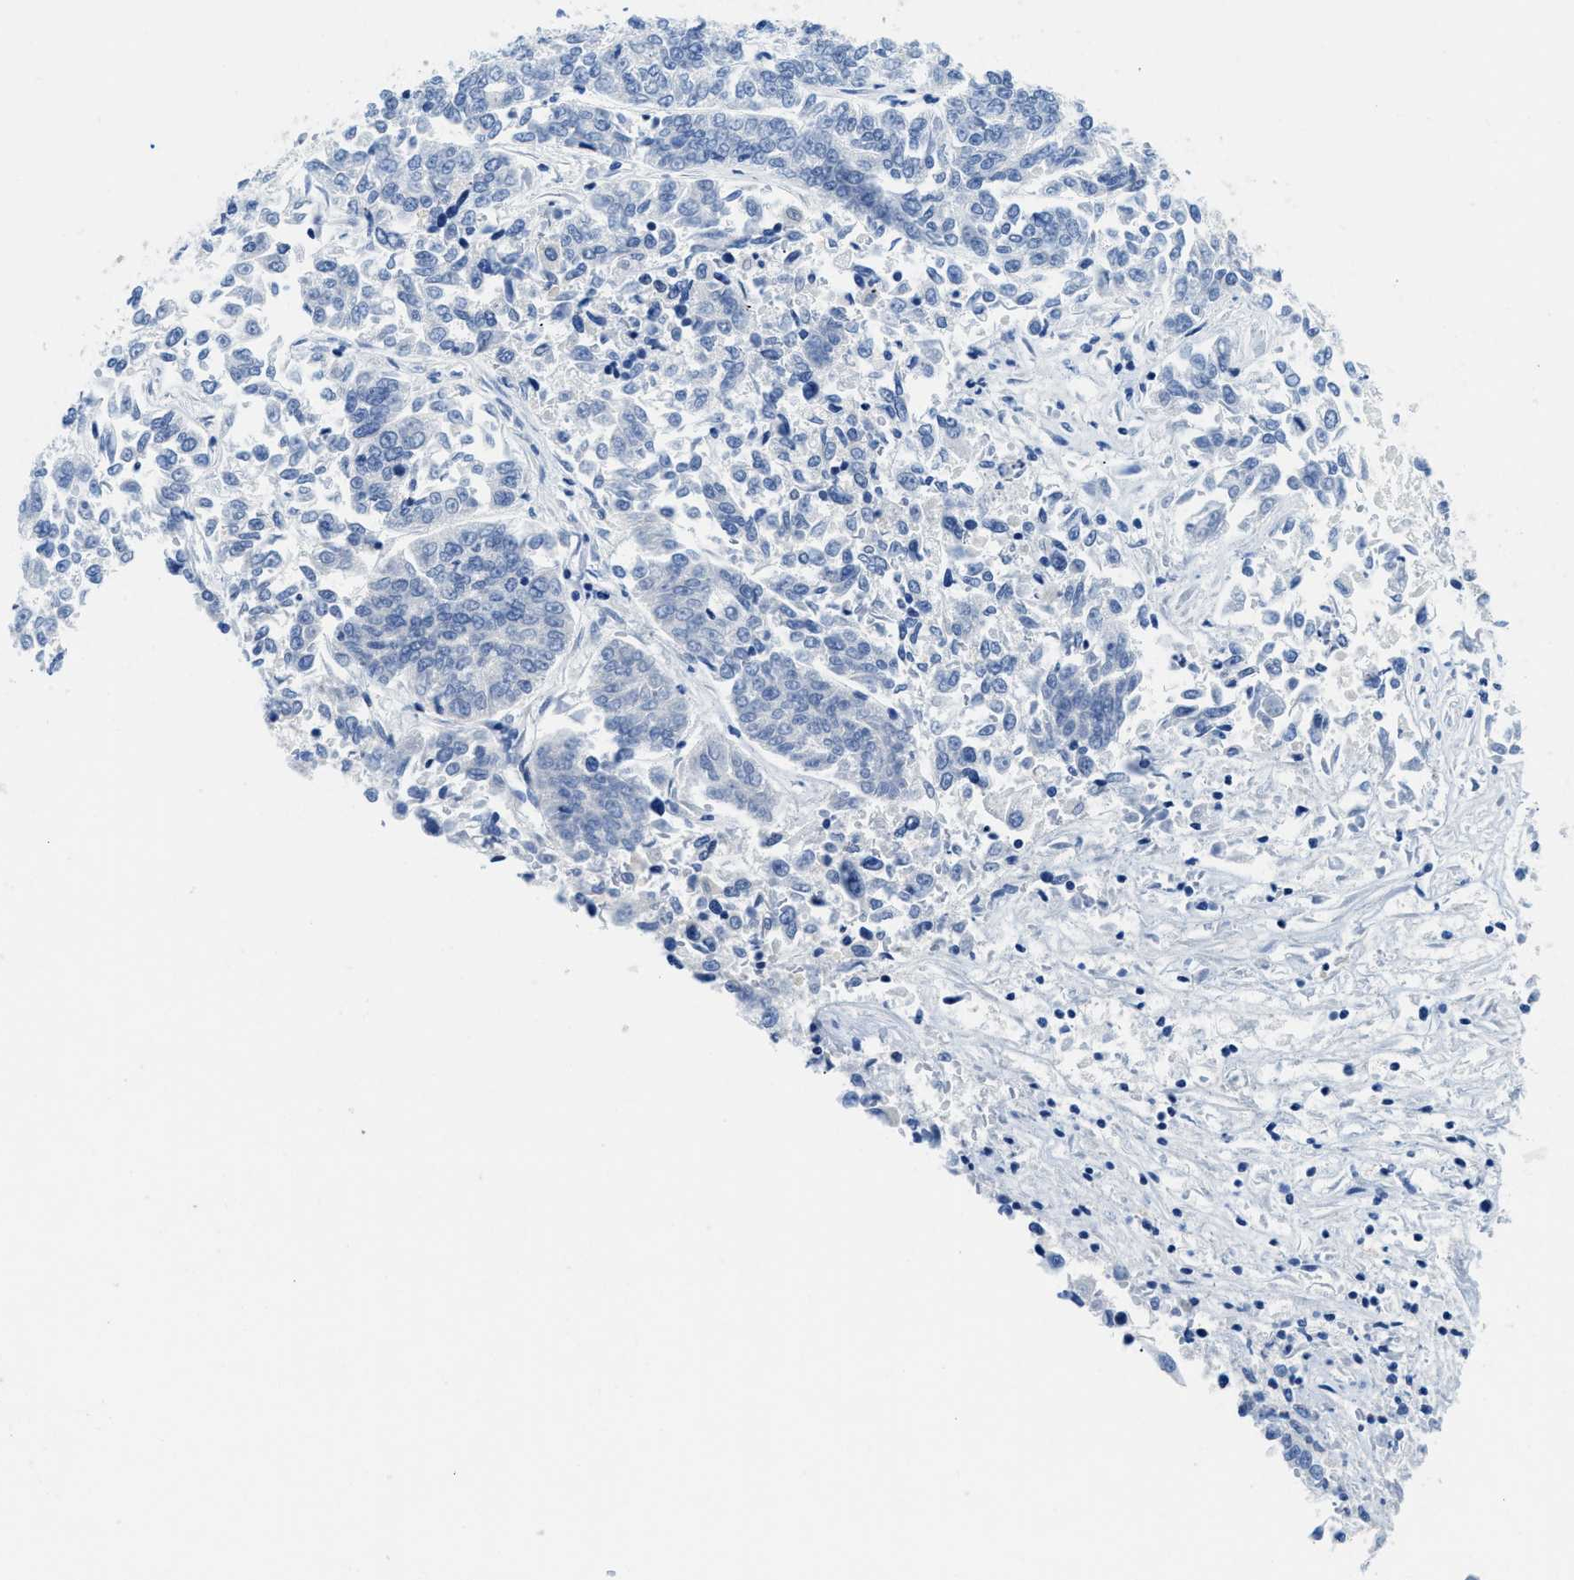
{"staining": {"intensity": "negative", "quantity": "none", "location": "none"}, "tissue": "lung cancer", "cell_type": "Tumor cells", "image_type": "cancer", "snomed": [{"axis": "morphology", "description": "Adenocarcinoma, NOS"}, {"axis": "topography", "description": "Lung"}], "caption": "This is a image of immunohistochemistry (IHC) staining of lung adenocarcinoma, which shows no expression in tumor cells.", "gene": "MBL2", "patient": {"sex": "male", "age": 84}}